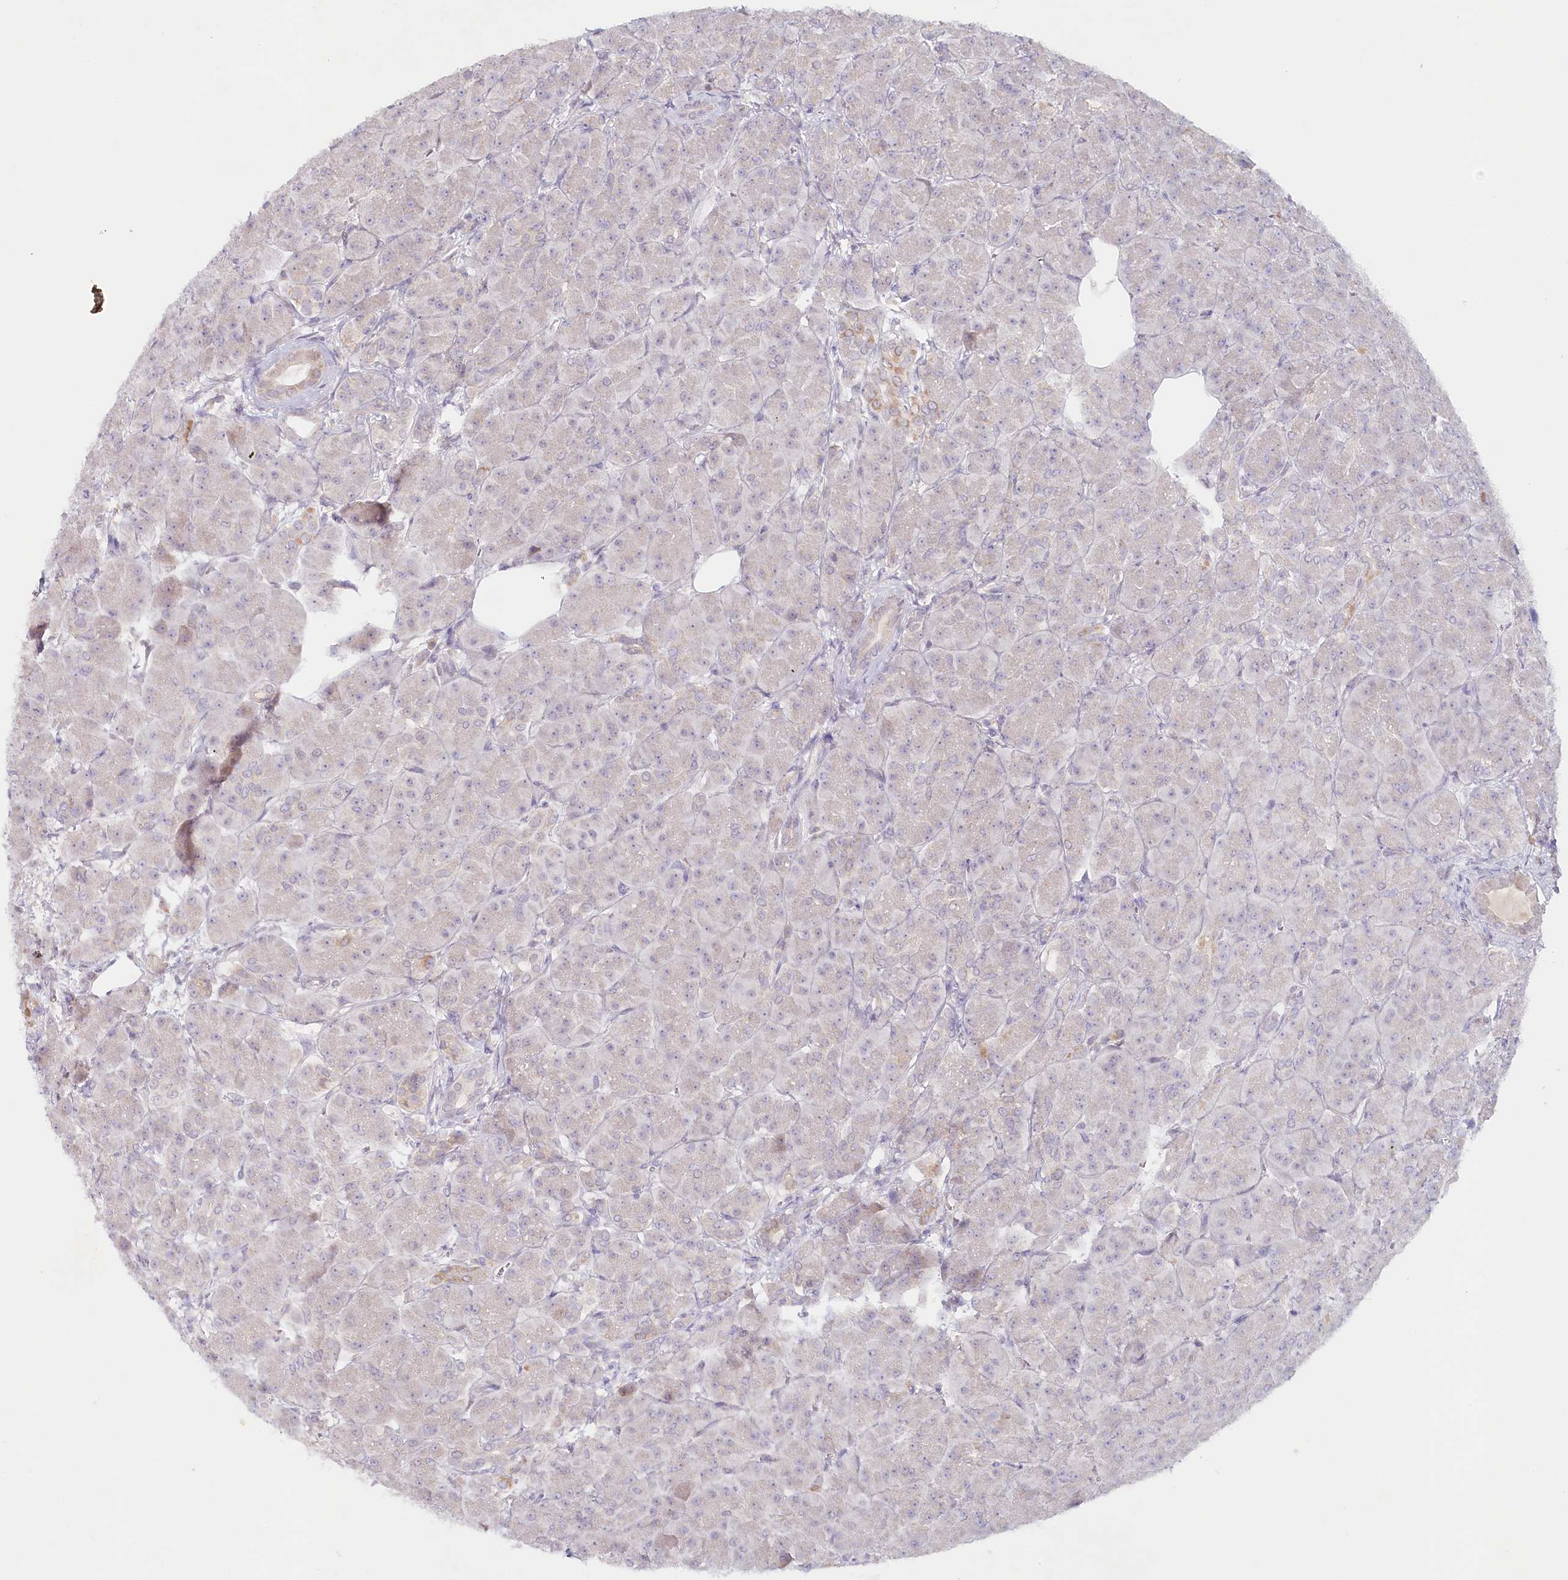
{"staining": {"intensity": "moderate", "quantity": "<25%", "location": "cytoplasmic/membranous"}, "tissue": "pancreas", "cell_type": "Exocrine glandular cells", "image_type": "normal", "snomed": [{"axis": "morphology", "description": "Normal tissue, NOS"}, {"axis": "topography", "description": "Pancreas"}], "caption": "Protein staining demonstrates moderate cytoplasmic/membranous expression in approximately <25% of exocrine glandular cells in unremarkable pancreas. (Brightfield microscopy of DAB IHC at high magnification).", "gene": "PSAPL1", "patient": {"sex": "male", "age": 63}}